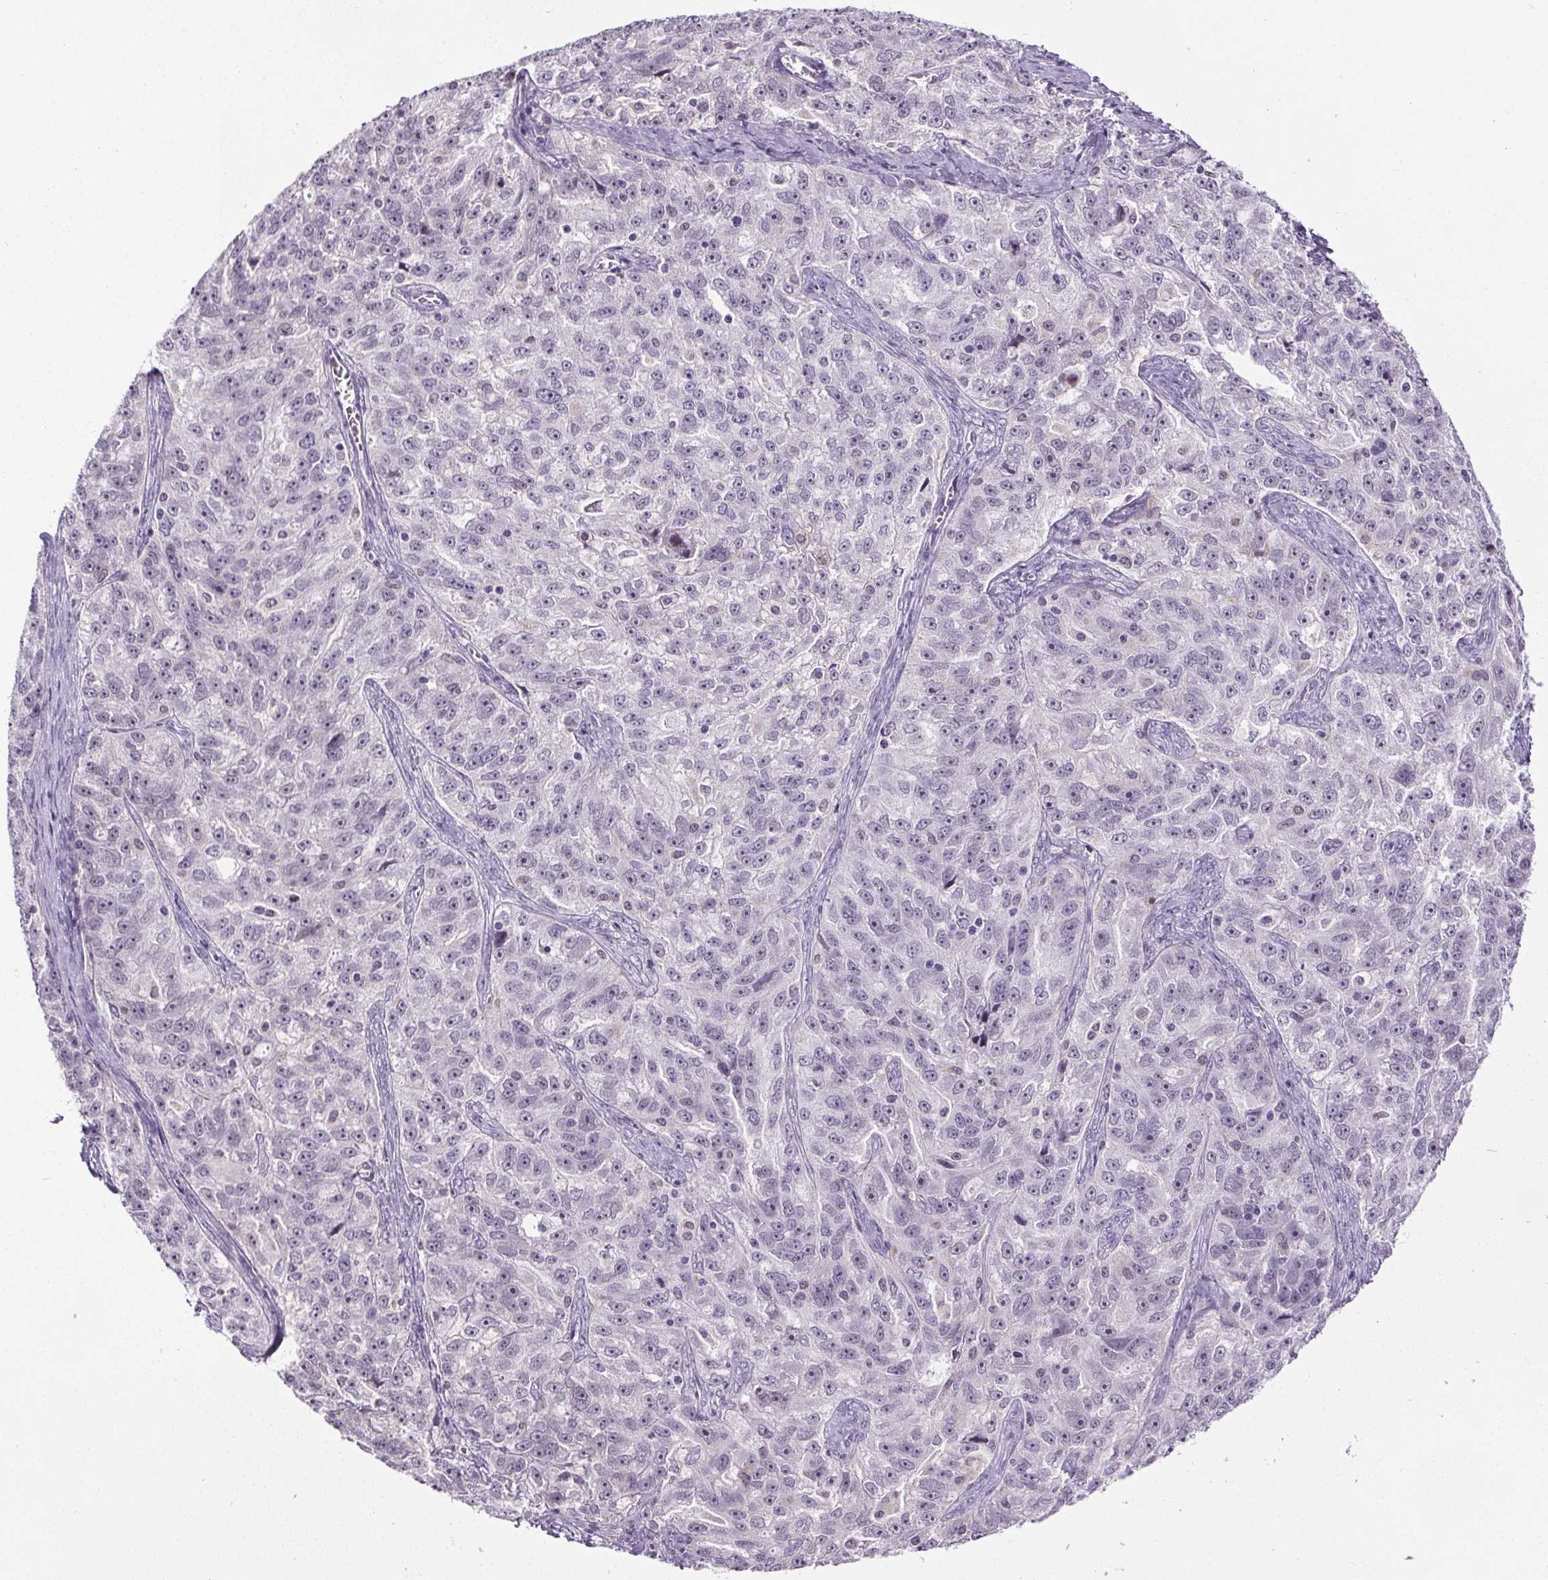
{"staining": {"intensity": "negative", "quantity": "none", "location": "none"}, "tissue": "ovarian cancer", "cell_type": "Tumor cells", "image_type": "cancer", "snomed": [{"axis": "morphology", "description": "Cystadenocarcinoma, serous, NOS"}, {"axis": "topography", "description": "Ovary"}], "caption": "This image is of serous cystadenocarcinoma (ovarian) stained with immunohistochemistry (IHC) to label a protein in brown with the nuclei are counter-stained blue. There is no expression in tumor cells.", "gene": "TMEM240", "patient": {"sex": "female", "age": 51}}